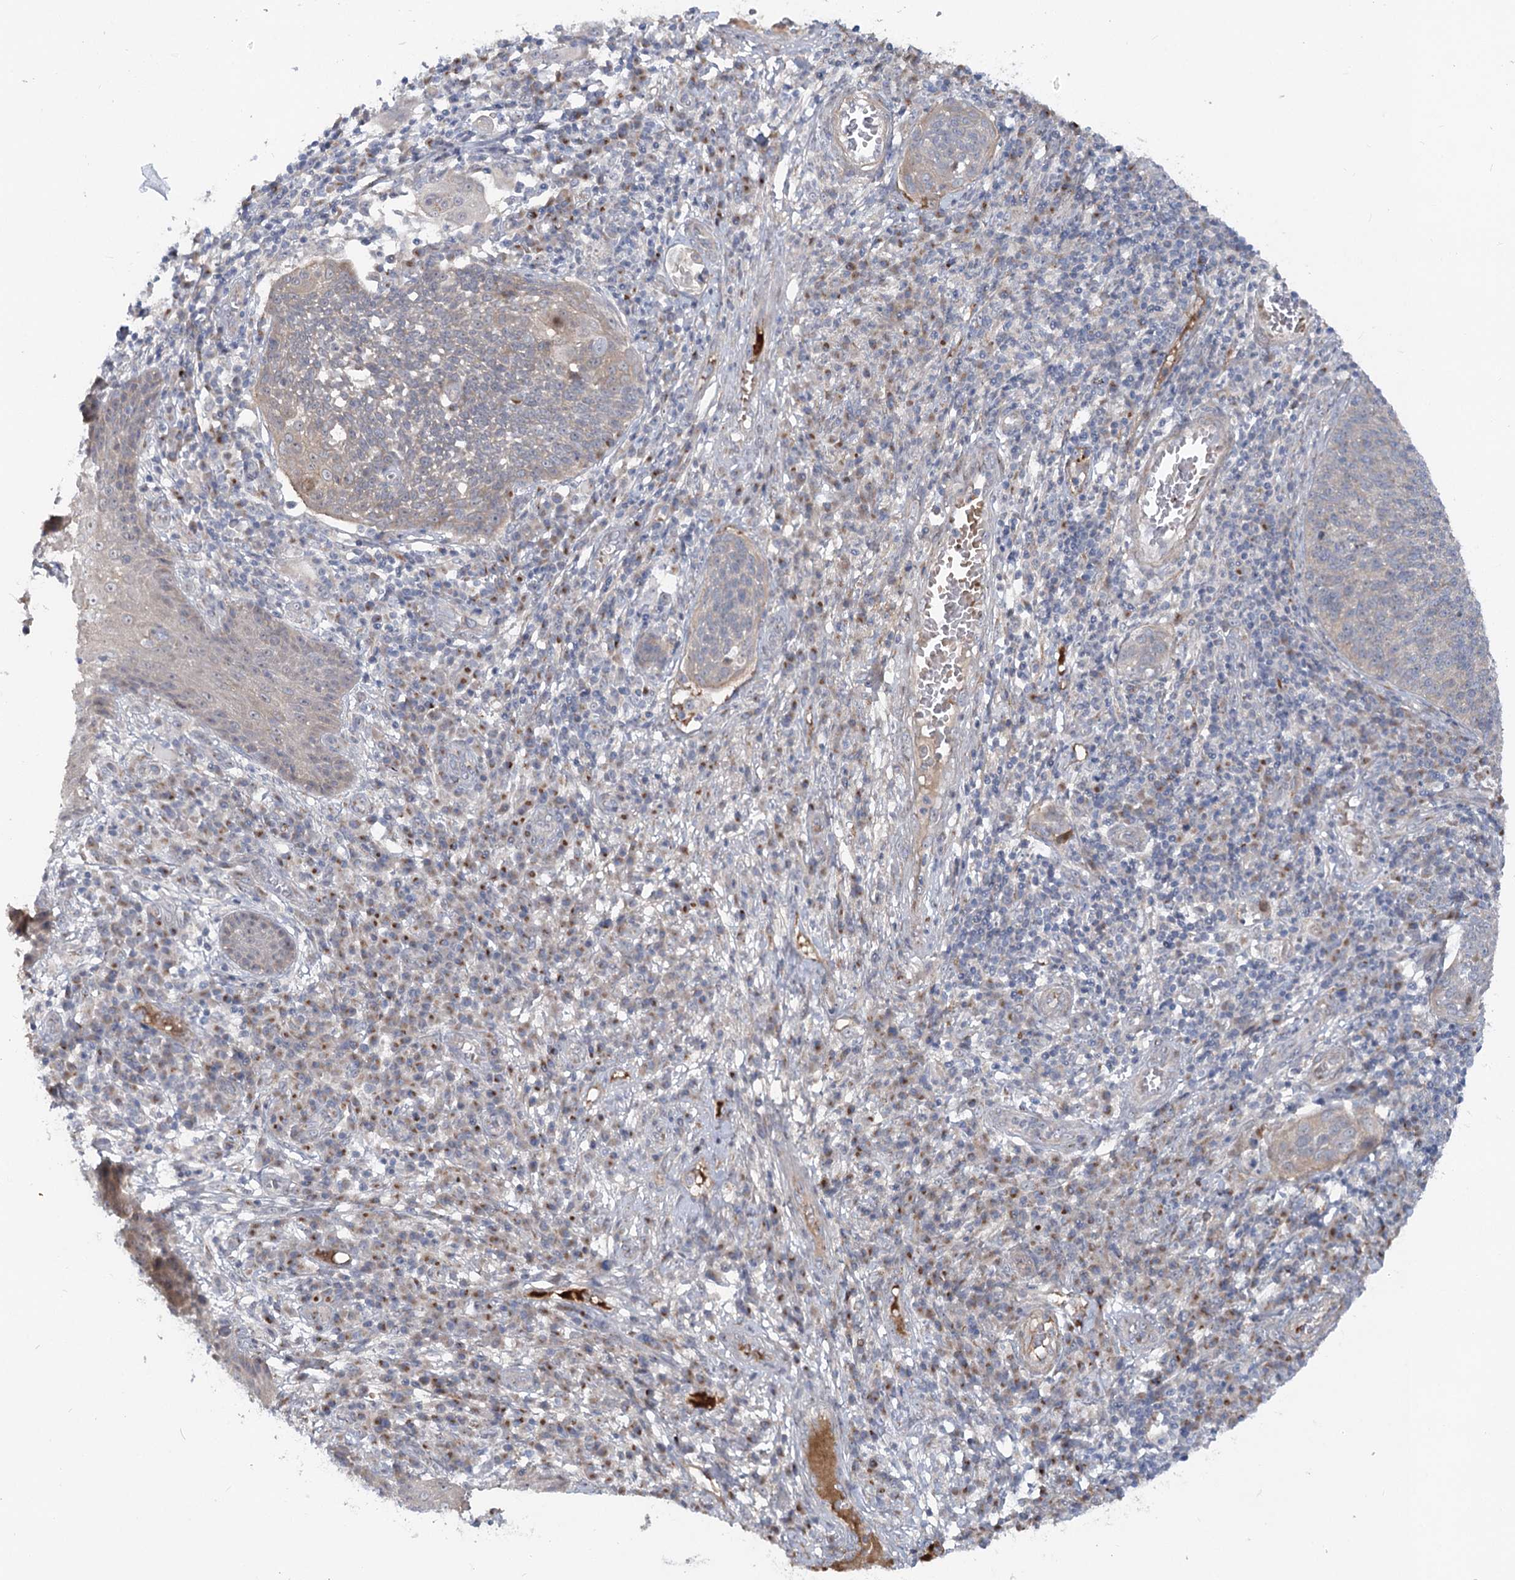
{"staining": {"intensity": "weak", "quantity": "<25%", "location": "cytoplasmic/membranous"}, "tissue": "cervical cancer", "cell_type": "Tumor cells", "image_type": "cancer", "snomed": [{"axis": "morphology", "description": "Squamous cell carcinoma, NOS"}, {"axis": "topography", "description": "Cervix"}], "caption": "Immunohistochemical staining of squamous cell carcinoma (cervical) shows no significant expression in tumor cells. (DAB IHC, high magnification).", "gene": "FGF19", "patient": {"sex": "female", "age": 34}}